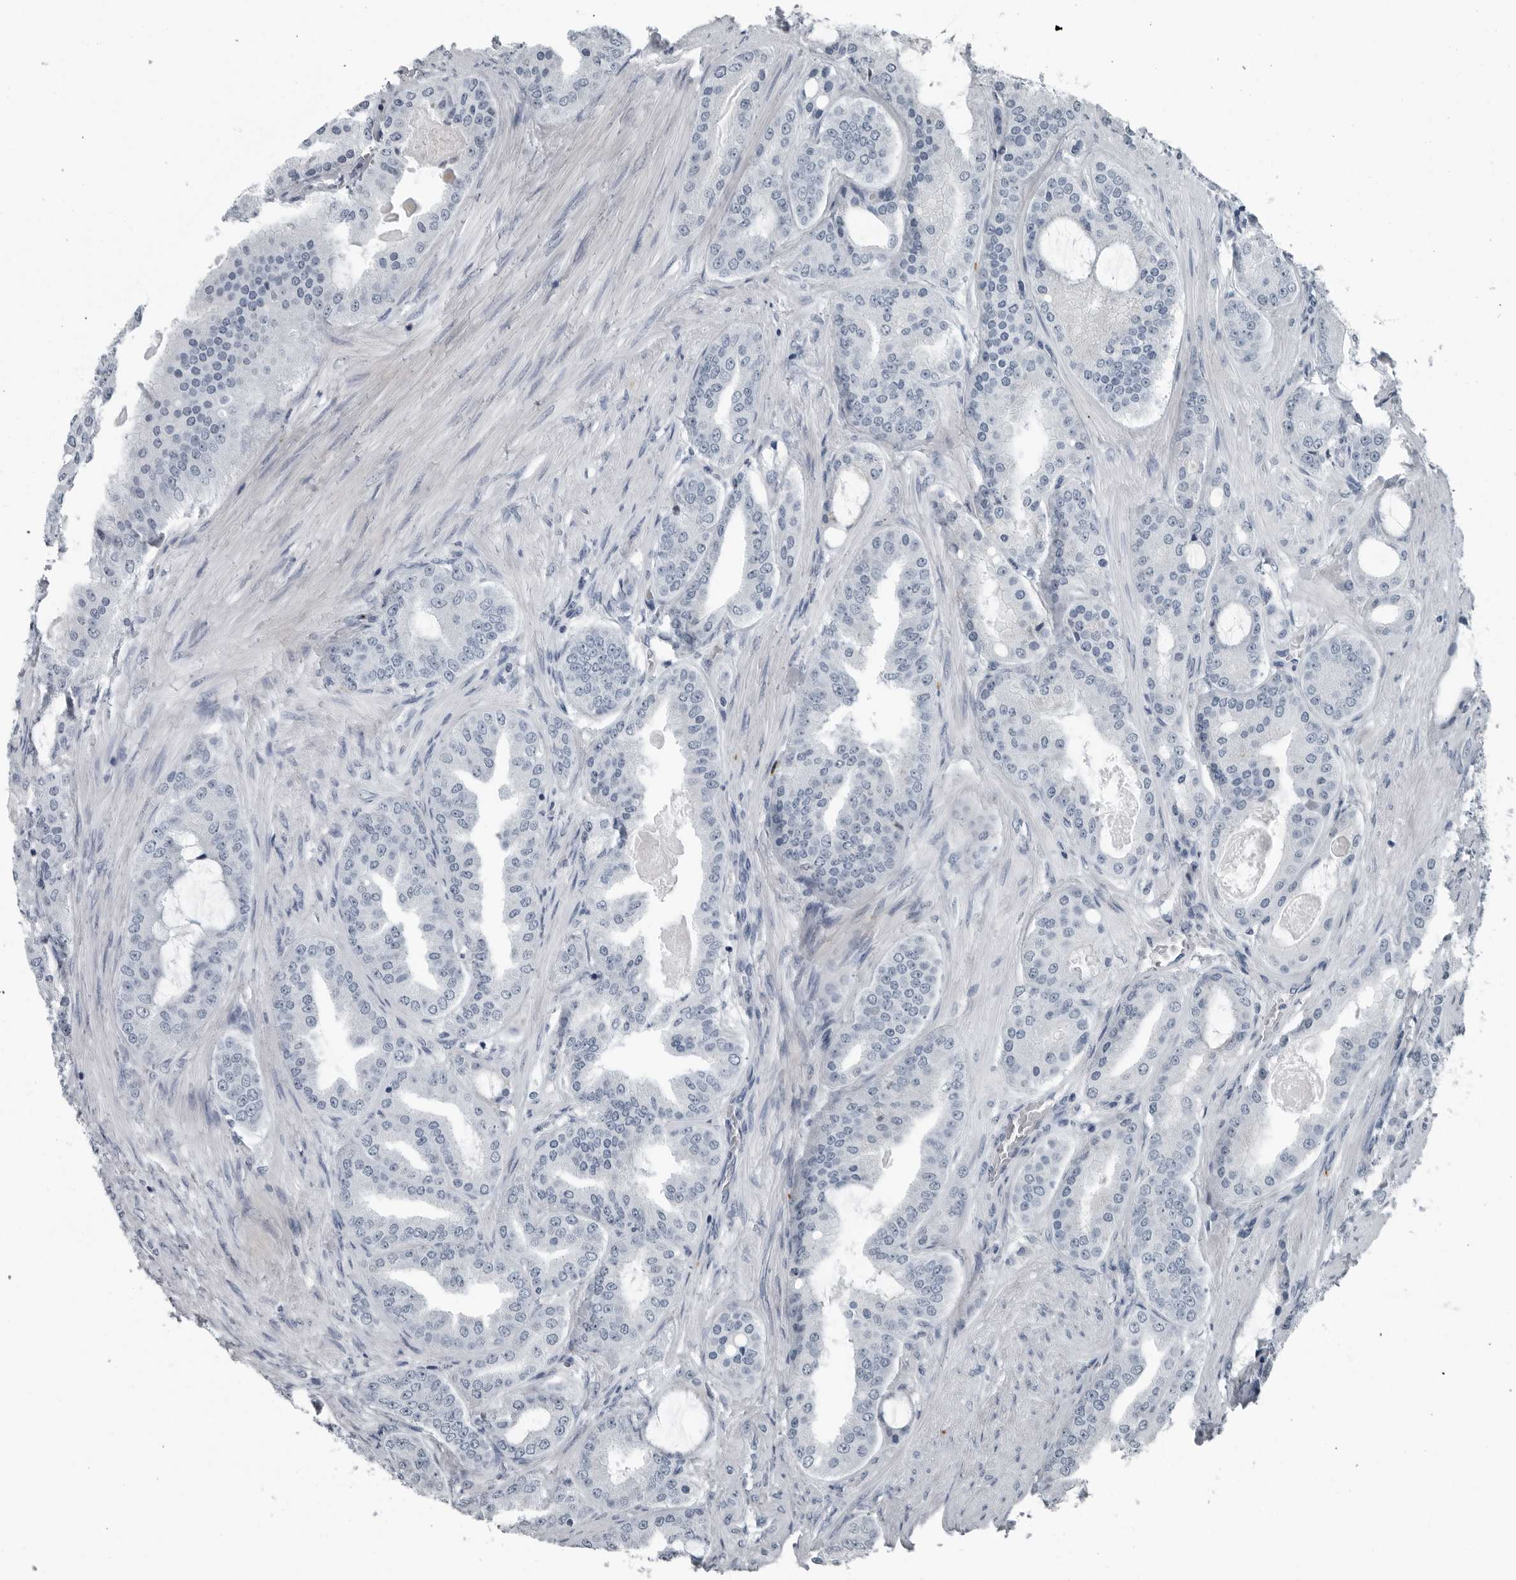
{"staining": {"intensity": "negative", "quantity": "none", "location": "none"}, "tissue": "prostate cancer", "cell_type": "Tumor cells", "image_type": "cancer", "snomed": [{"axis": "morphology", "description": "Adenocarcinoma, High grade"}, {"axis": "topography", "description": "Prostate"}], "caption": "This is an immunohistochemistry (IHC) image of prostate cancer (high-grade adenocarcinoma). There is no staining in tumor cells.", "gene": "PDCD11", "patient": {"sex": "male", "age": 60}}